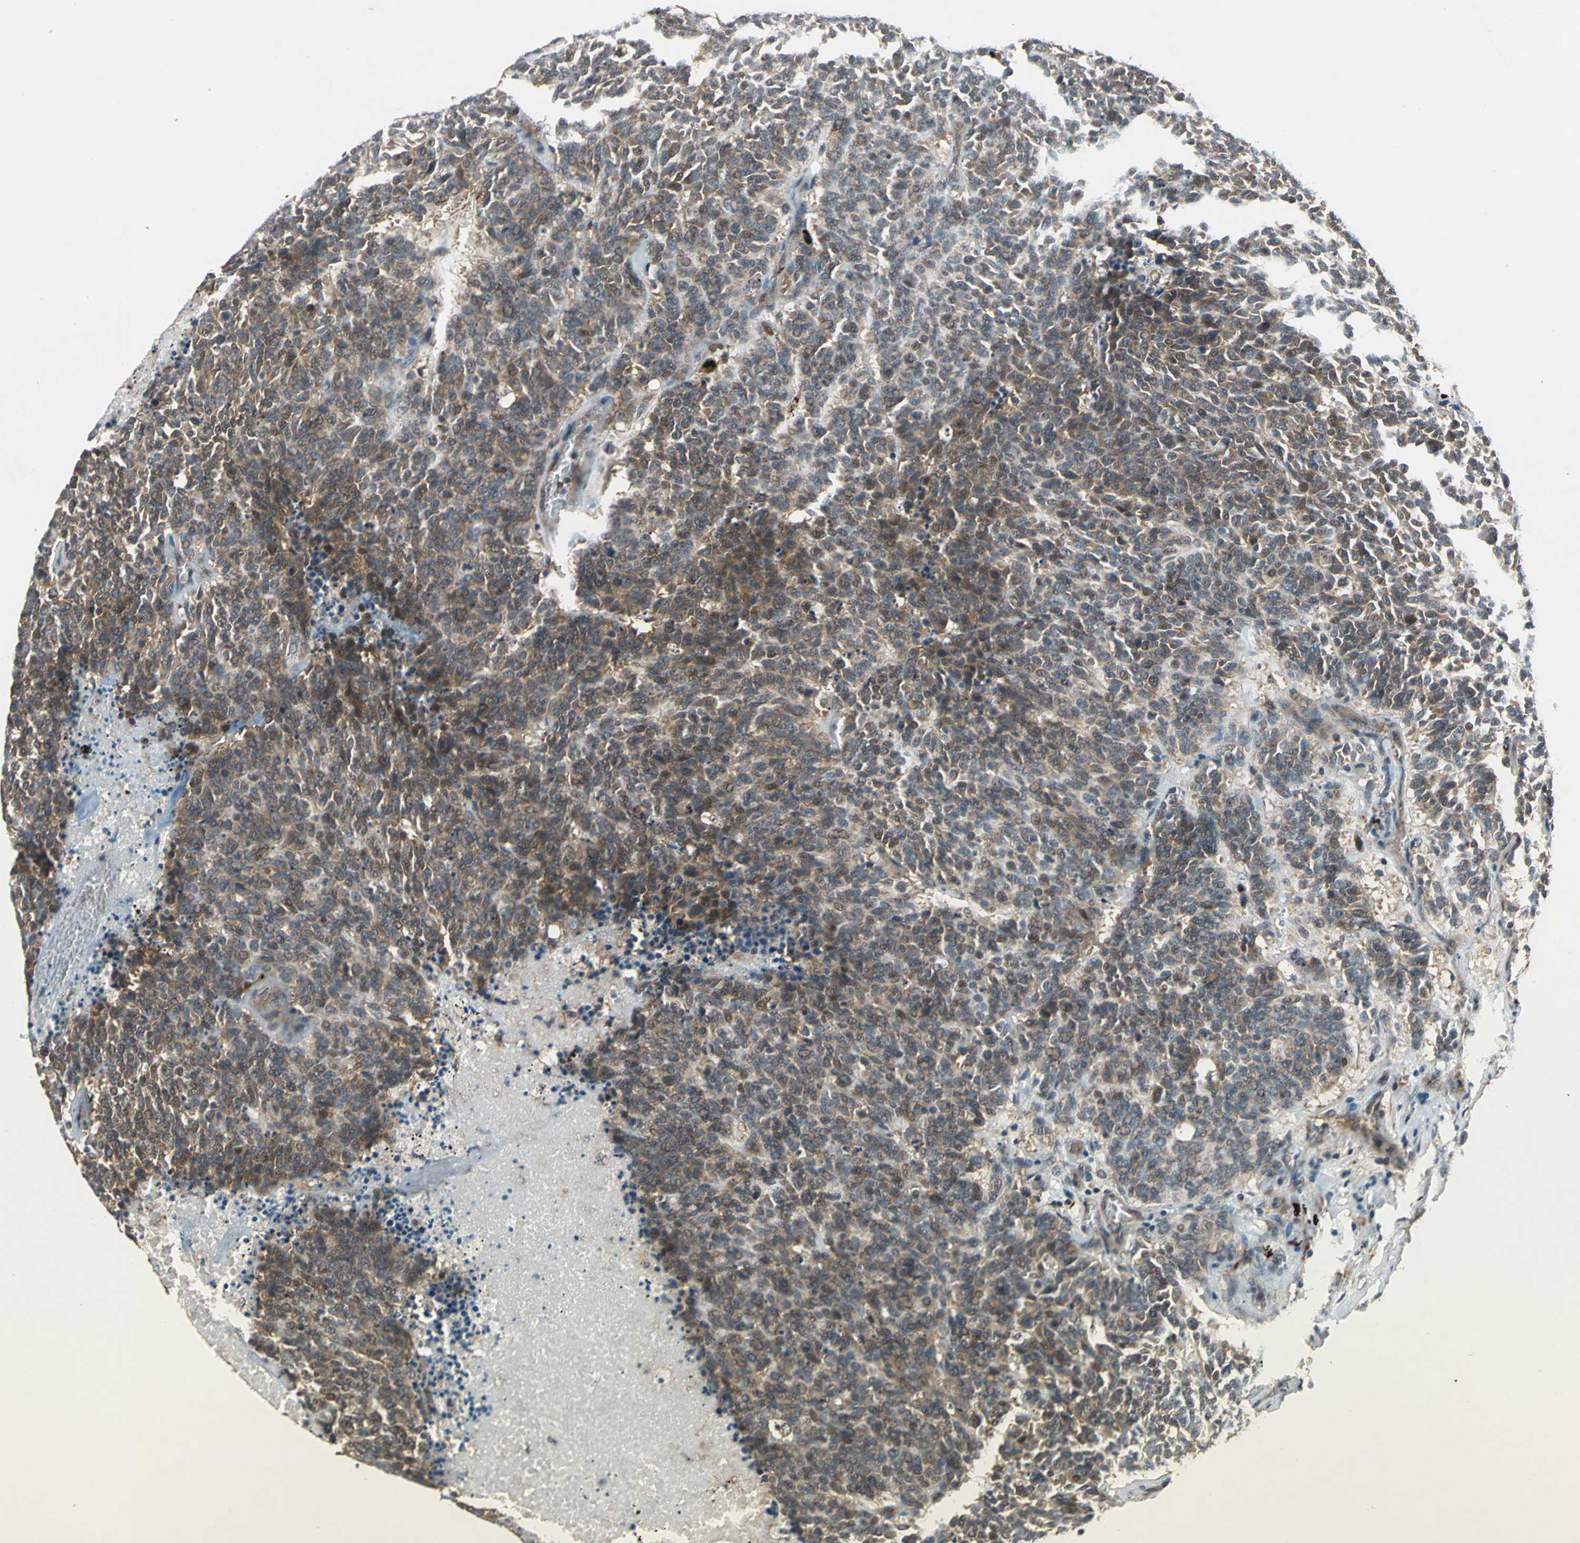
{"staining": {"intensity": "moderate", "quantity": ">75%", "location": "cytoplasmic/membranous,nuclear"}, "tissue": "lung cancer", "cell_type": "Tumor cells", "image_type": "cancer", "snomed": [{"axis": "morphology", "description": "Neoplasm, malignant, NOS"}, {"axis": "topography", "description": "Lung"}], "caption": "Human lung cancer stained with a brown dye shows moderate cytoplasmic/membranous and nuclear positive positivity in about >75% of tumor cells.", "gene": "NFKBIE", "patient": {"sex": "female", "age": 58}}